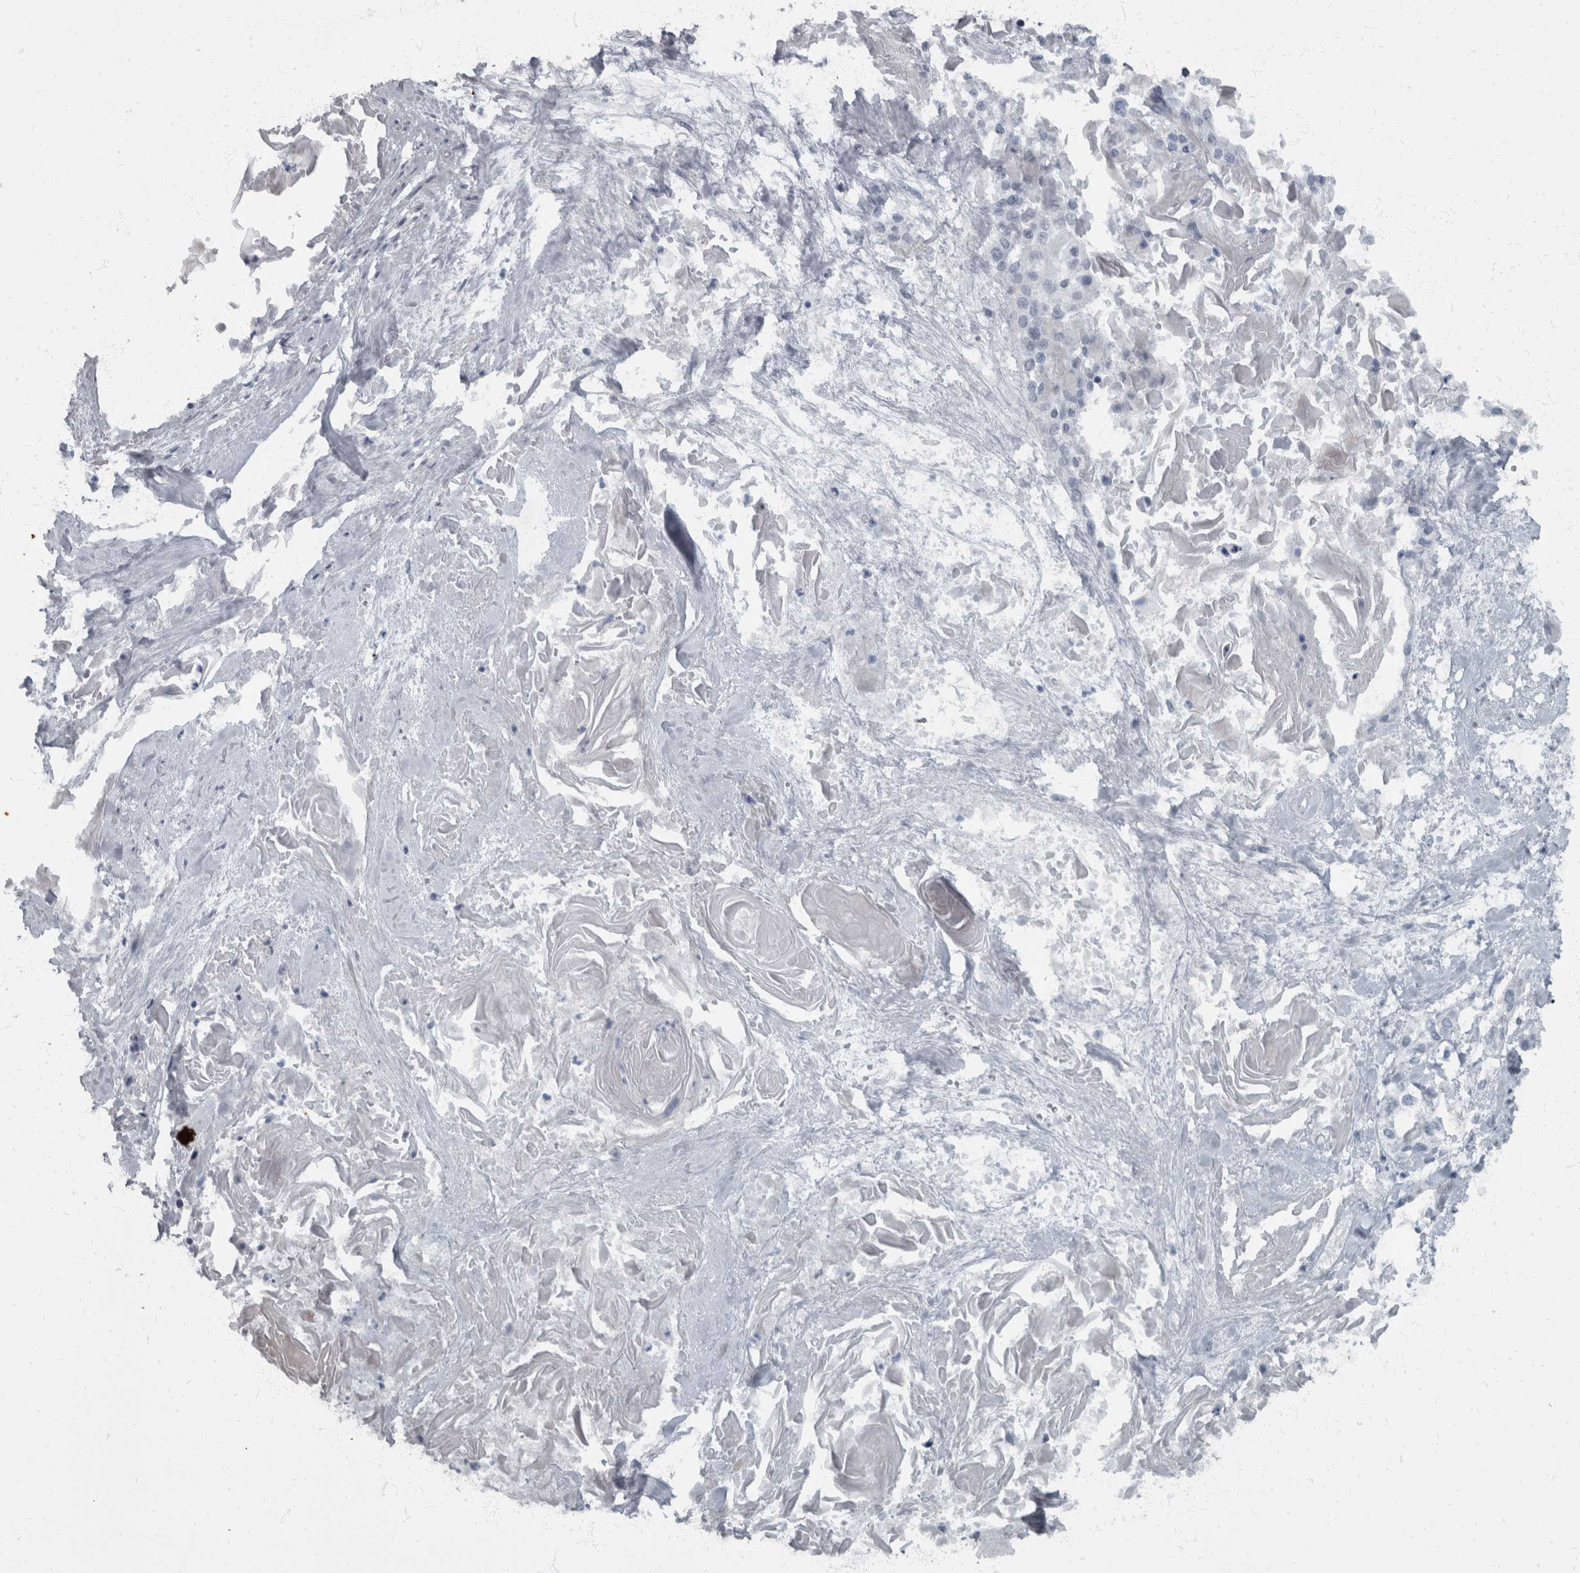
{"staining": {"intensity": "negative", "quantity": "none", "location": "none"}, "tissue": "cervical cancer", "cell_type": "Tumor cells", "image_type": "cancer", "snomed": [{"axis": "morphology", "description": "Squamous cell carcinoma, NOS"}, {"axis": "topography", "description": "Cervix"}], "caption": "Image shows no protein positivity in tumor cells of cervical cancer (squamous cell carcinoma) tissue.", "gene": "WDR33", "patient": {"sex": "female", "age": 57}}